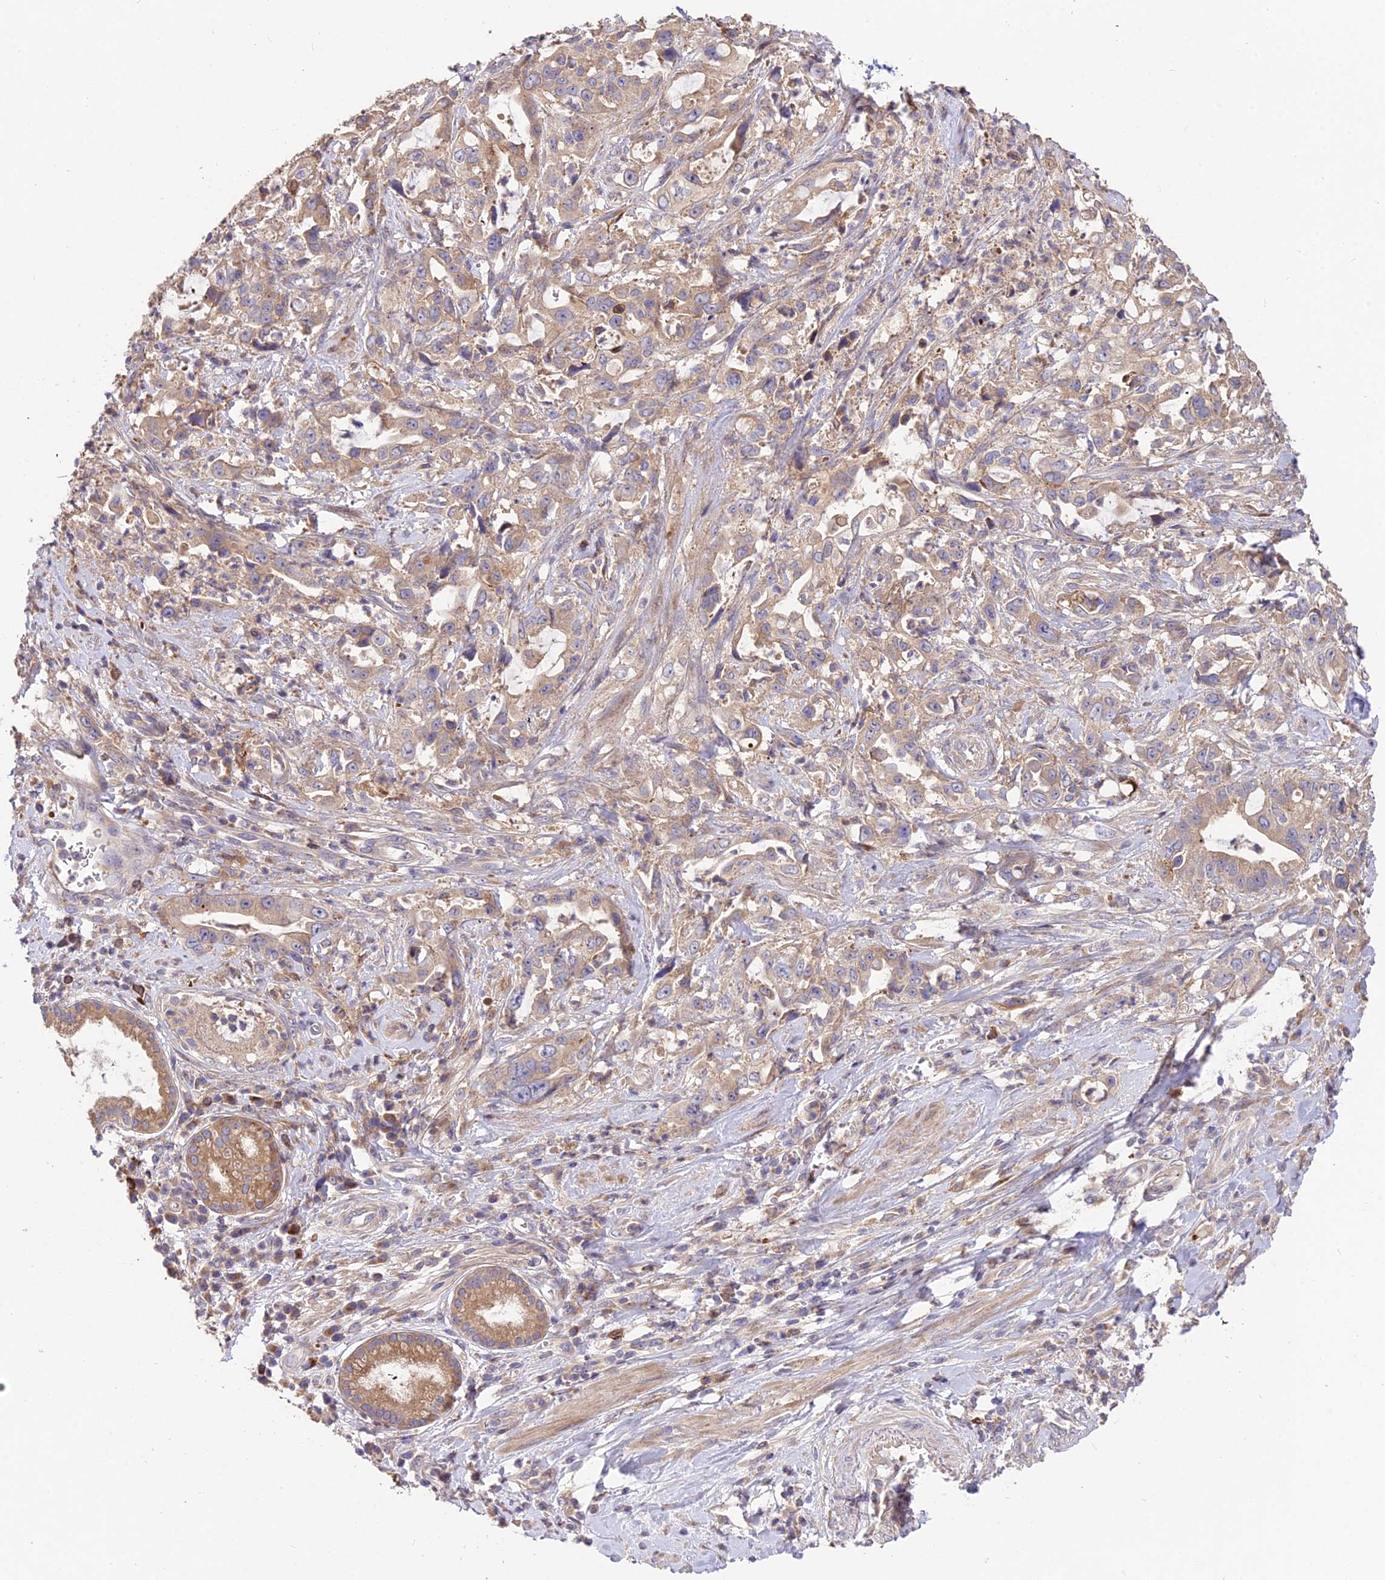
{"staining": {"intensity": "moderate", "quantity": ">75%", "location": "cytoplasmic/membranous"}, "tissue": "pancreatic cancer", "cell_type": "Tumor cells", "image_type": "cancer", "snomed": [{"axis": "morphology", "description": "Adenocarcinoma, NOS"}, {"axis": "topography", "description": "Pancreas"}], "caption": "This is an image of IHC staining of pancreatic cancer, which shows moderate positivity in the cytoplasmic/membranous of tumor cells.", "gene": "ROCK1", "patient": {"sex": "female", "age": 61}}